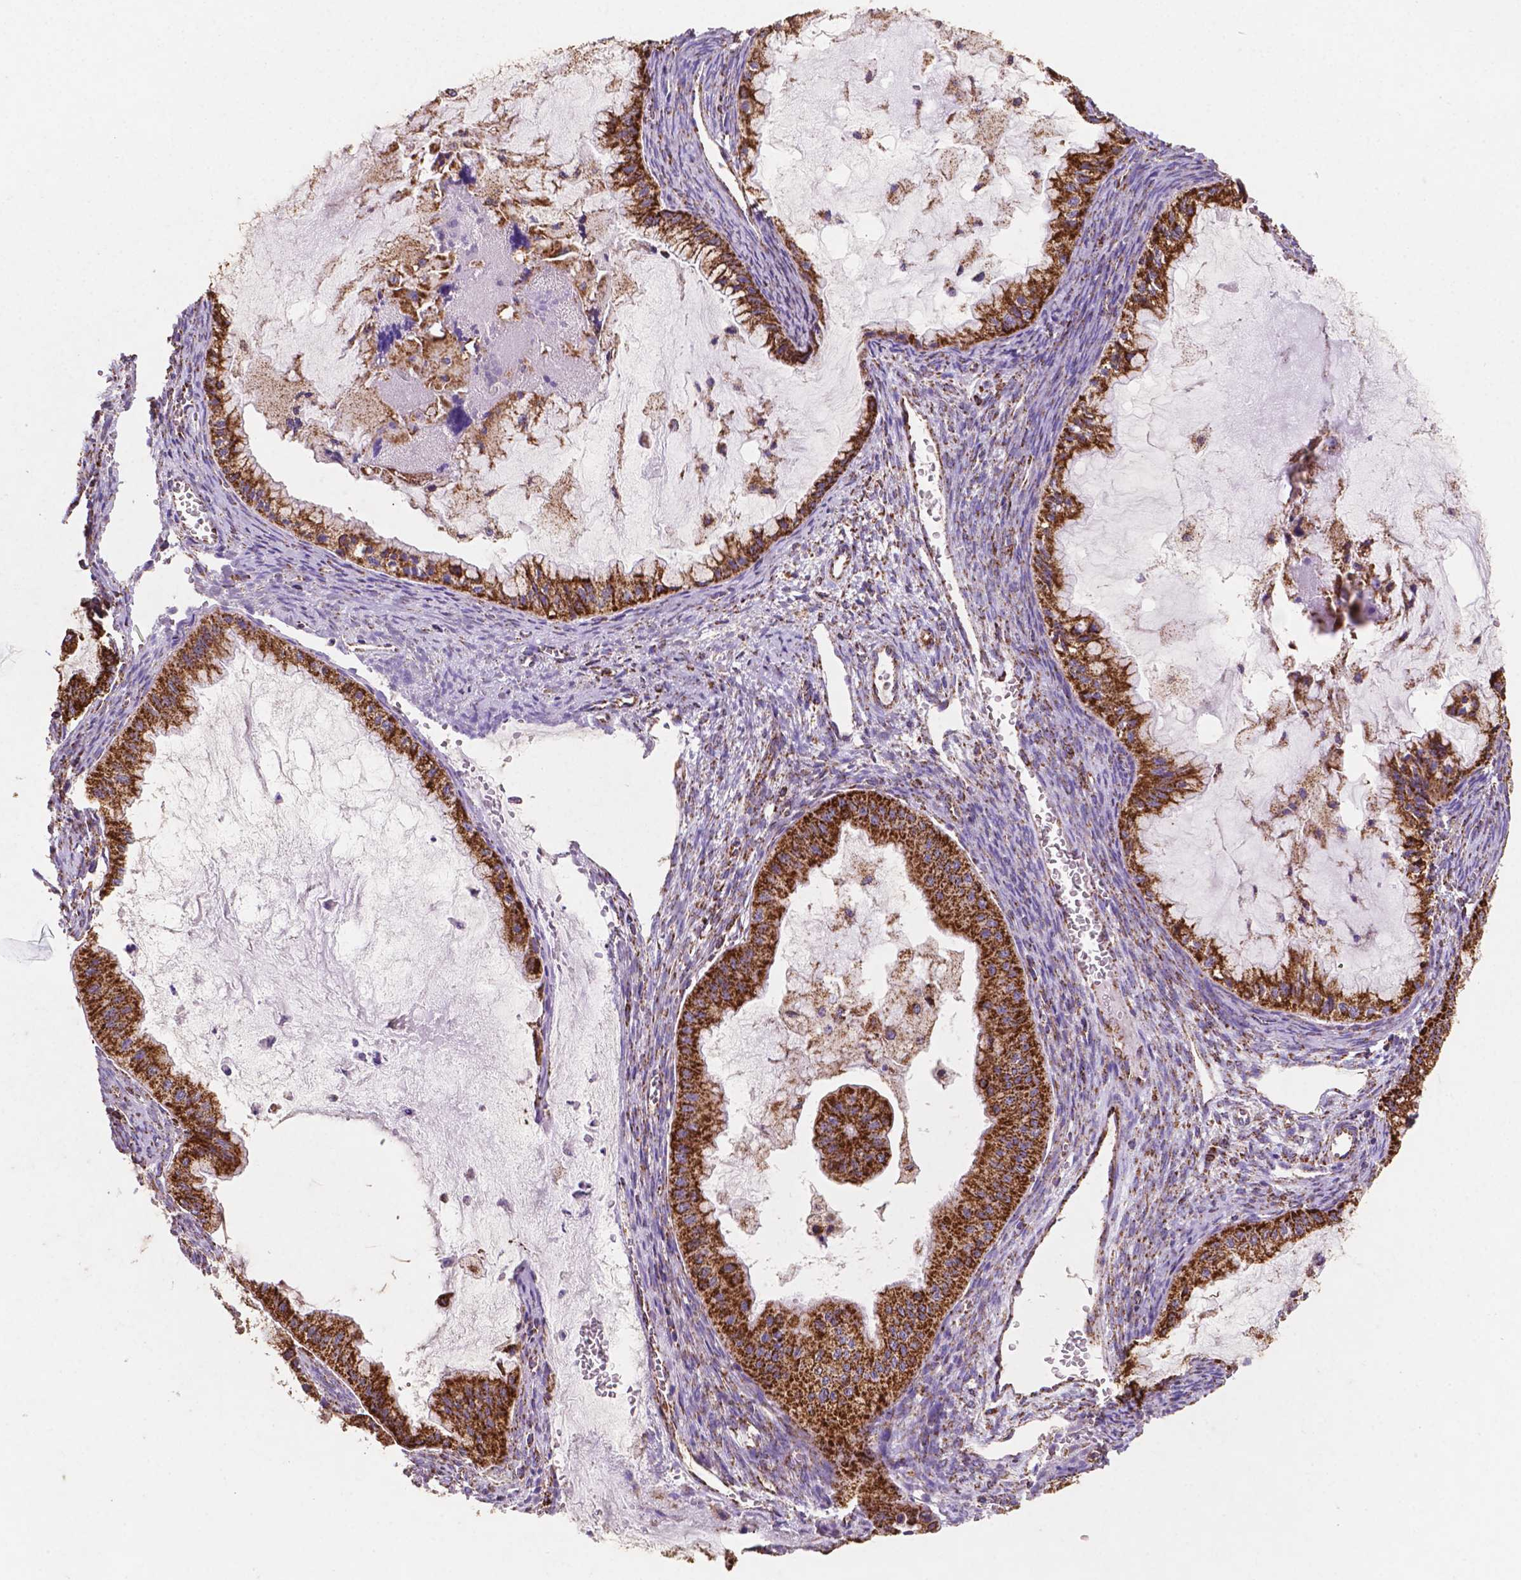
{"staining": {"intensity": "strong", "quantity": ">75%", "location": "cytoplasmic/membranous"}, "tissue": "ovarian cancer", "cell_type": "Tumor cells", "image_type": "cancer", "snomed": [{"axis": "morphology", "description": "Cystadenocarcinoma, mucinous, NOS"}, {"axis": "topography", "description": "Ovary"}], "caption": "This is a histology image of IHC staining of ovarian cancer (mucinous cystadenocarcinoma), which shows strong staining in the cytoplasmic/membranous of tumor cells.", "gene": "HSPD1", "patient": {"sex": "female", "age": 72}}